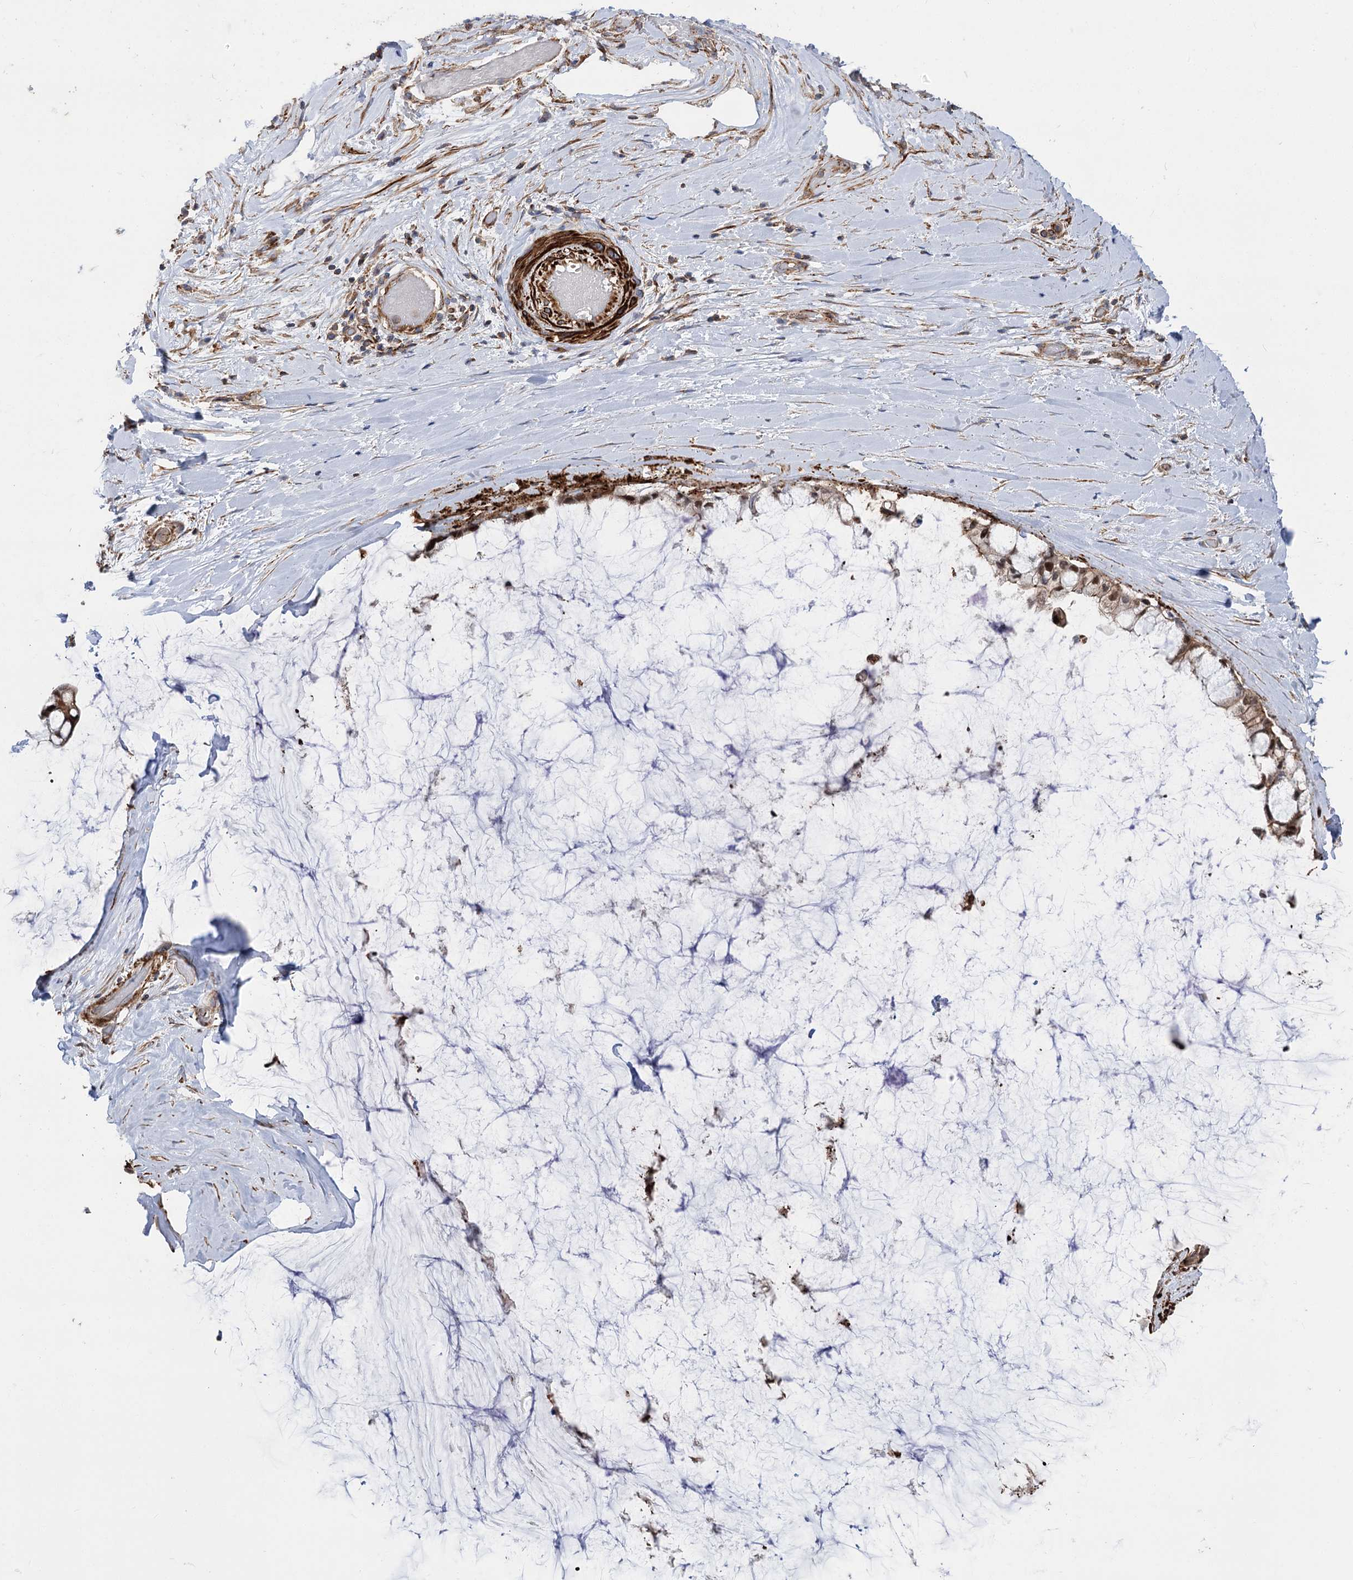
{"staining": {"intensity": "moderate", "quantity": "<25%", "location": "cytoplasmic/membranous,nuclear"}, "tissue": "ovarian cancer", "cell_type": "Tumor cells", "image_type": "cancer", "snomed": [{"axis": "morphology", "description": "Cystadenocarcinoma, mucinous, NOS"}, {"axis": "topography", "description": "Ovary"}], "caption": "Immunohistochemical staining of ovarian mucinous cystadenocarcinoma demonstrates moderate cytoplasmic/membranous and nuclear protein expression in about <25% of tumor cells.", "gene": "DPP3", "patient": {"sex": "female", "age": 39}}